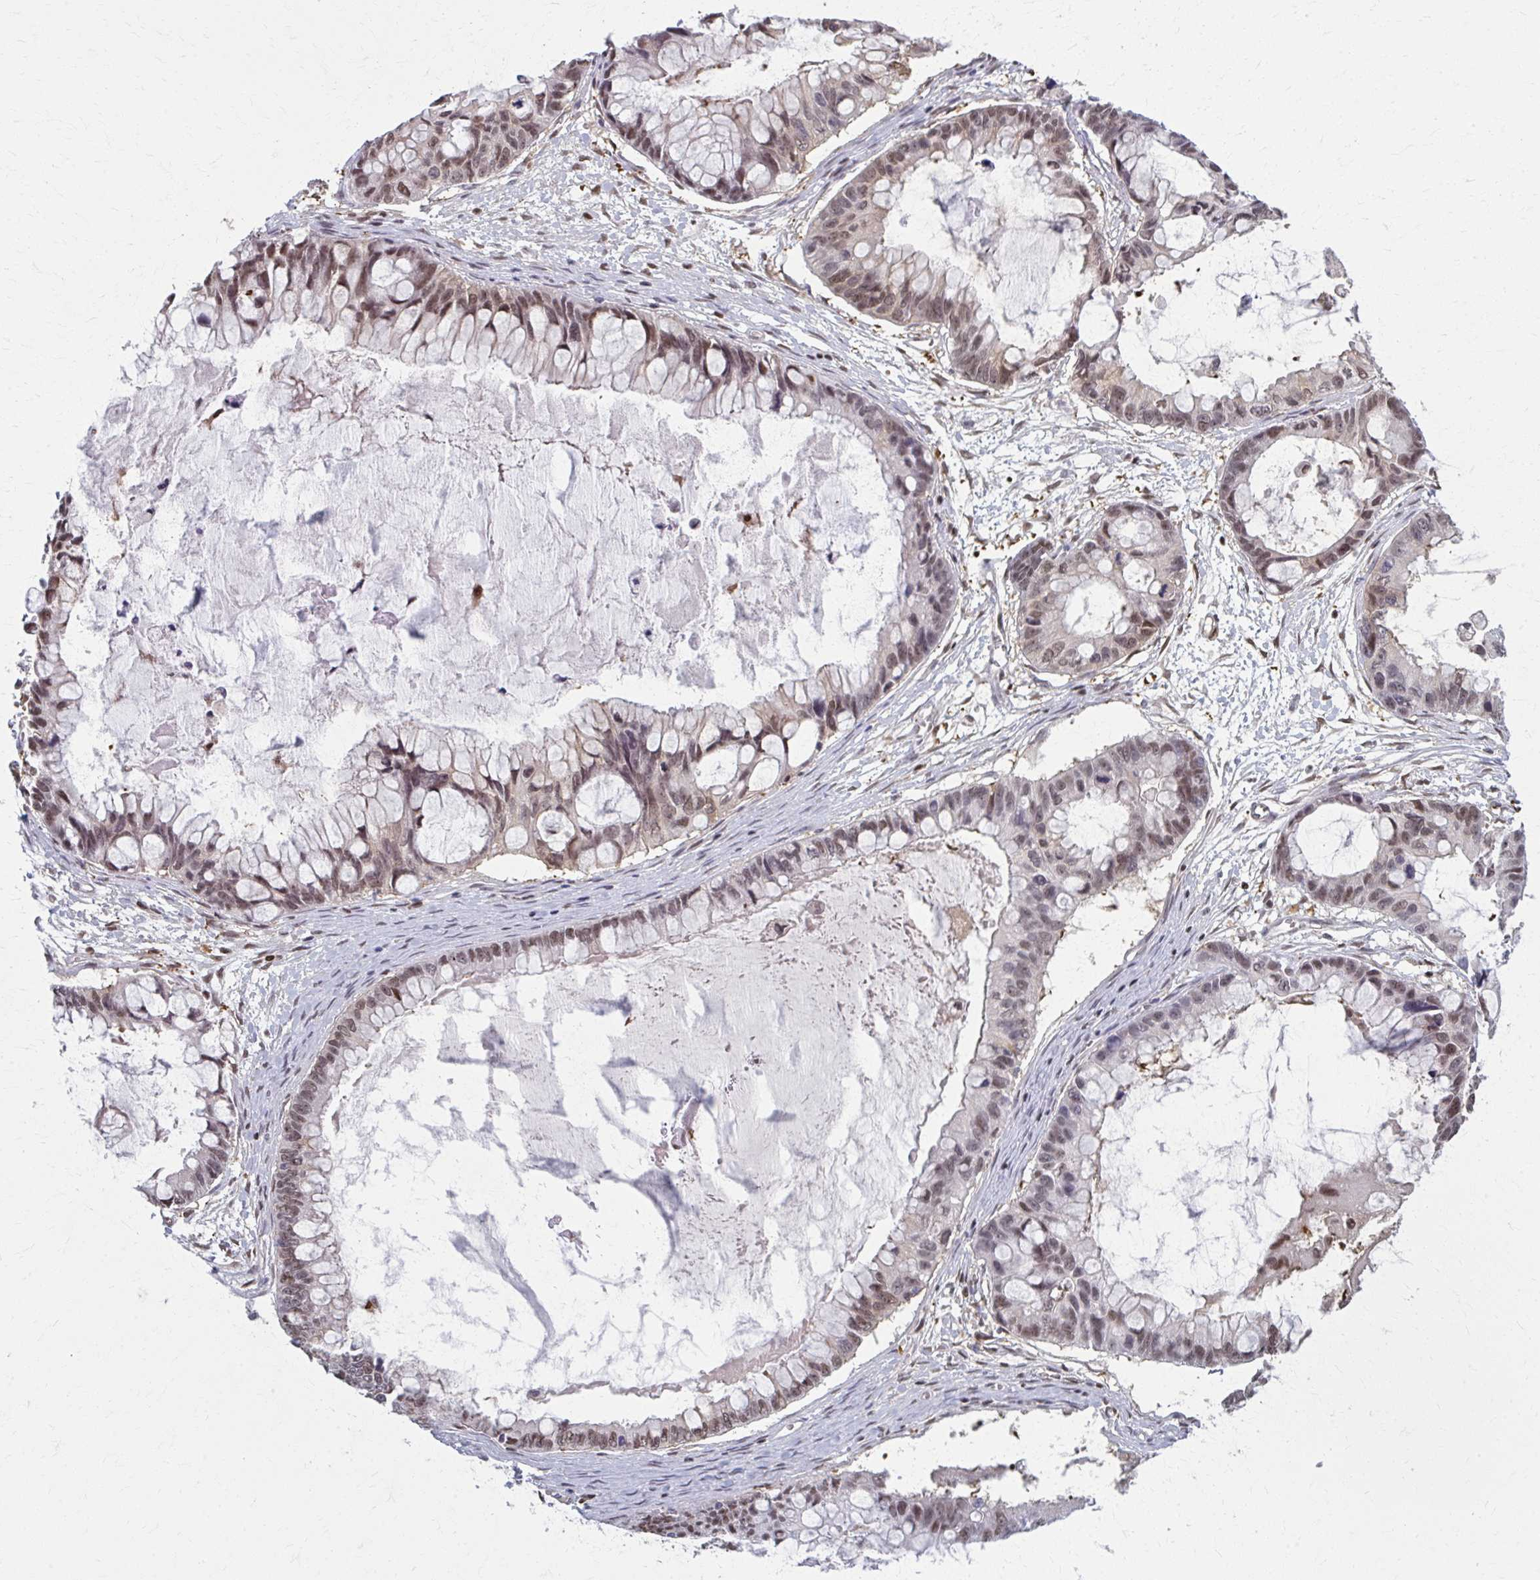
{"staining": {"intensity": "weak", "quantity": ">75%", "location": "nuclear"}, "tissue": "ovarian cancer", "cell_type": "Tumor cells", "image_type": "cancer", "snomed": [{"axis": "morphology", "description": "Cystadenocarcinoma, mucinous, NOS"}, {"axis": "topography", "description": "Ovary"}], "caption": "There is low levels of weak nuclear expression in tumor cells of ovarian cancer, as demonstrated by immunohistochemical staining (brown color).", "gene": "MDH1", "patient": {"sex": "female", "age": 63}}